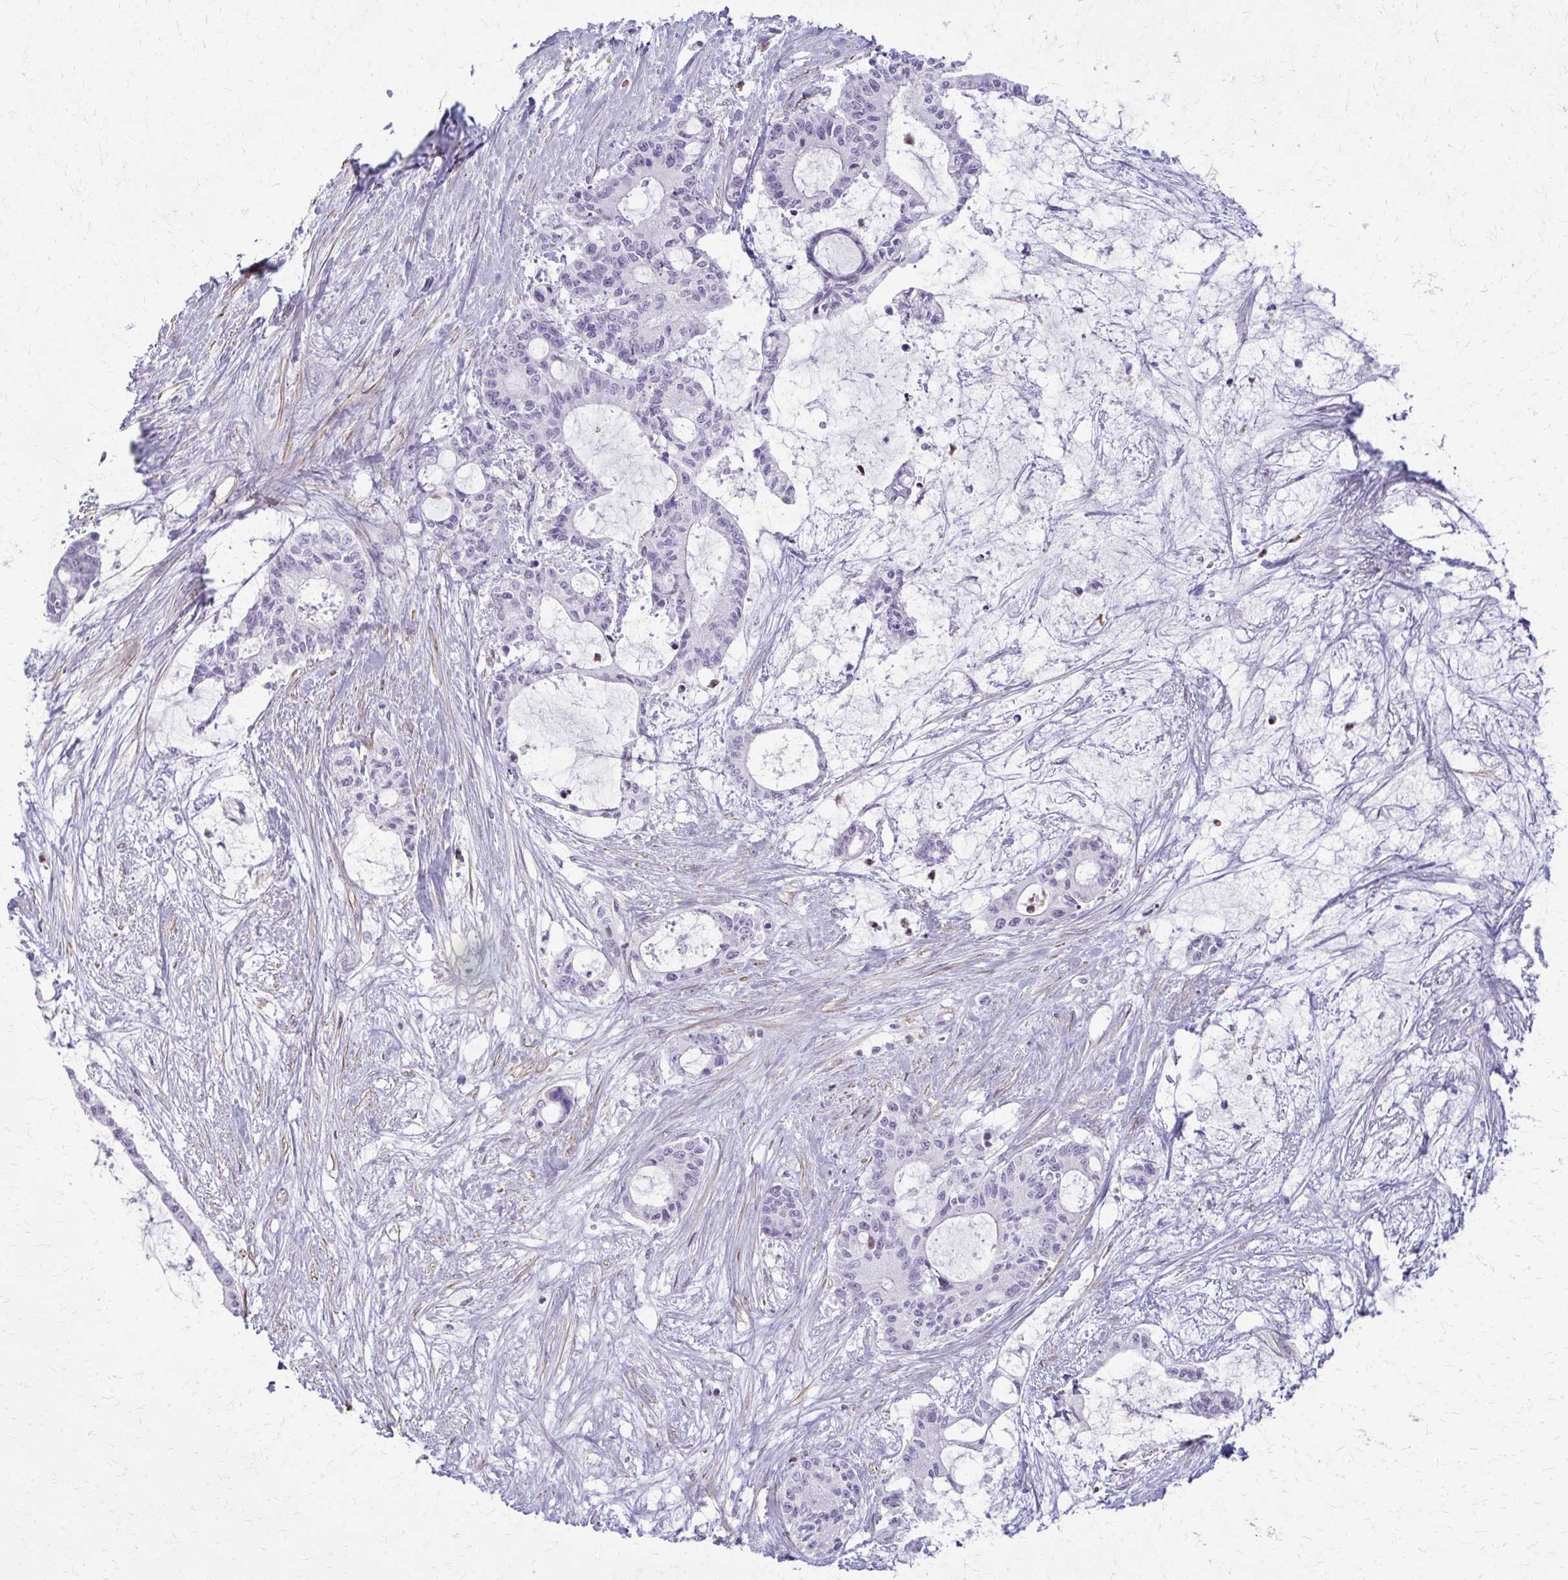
{"staining": {"intensity": "negative", "quantity": "none", "location": "none"}, "tissue": "liver cancer", "cell_type": "Tumor cells", "image_type": "cancer", "snomed": [{"axis": "morphology", "description": "Normal tissue, NOS"}, {"axis": "morphology", "description": "Cholangiocarcinoma"}, {"axis": "topography", "description": "Liver"}, {"axis": "topography", "description": "Peripheral nerve tissue"}], "caption": "Tumor cells are negative for brown protein staining in cholangiocarcinoma (liver).", "gene": "CA3", "patient": {"sex": "female", "age": 73}}